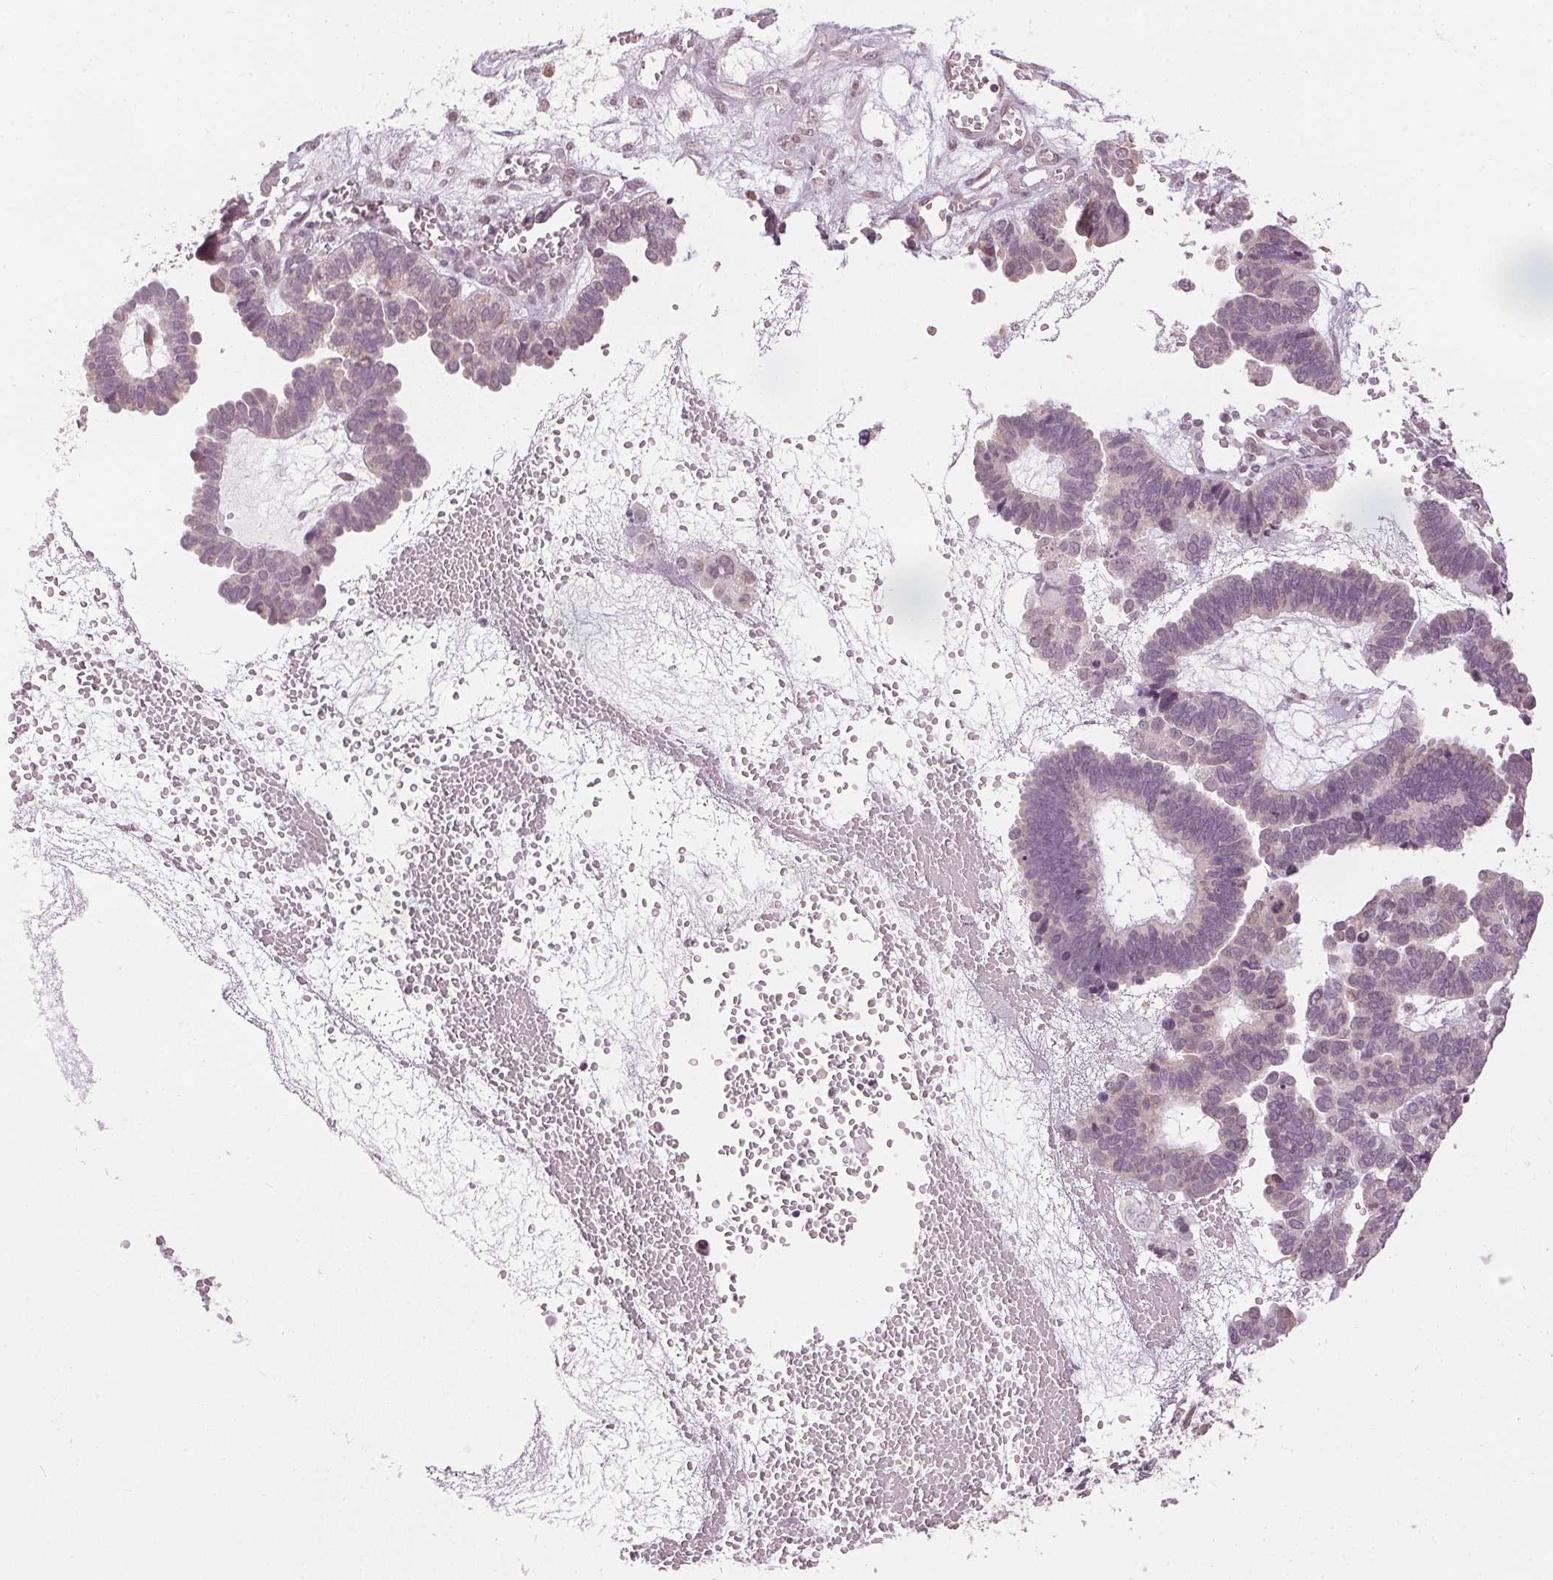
{"staining": {"intensity": "negative", "quantity": "none", "location": "none"}, "tissue": "ovarian cancer", "cell_type": "Tumor cells", "image_type": "cancer", "snomed": [{"axis": "morphology", "description": "Cystadenocarcinoma, serous, NOS"}, {"axis": "topography", "description": "Ovary"}], "caption": "High power microscopy image of an immunohistochemistry (IHC) photomicrograph of ovarian cancer (serous cystadenocarcinoma), revealing no significant staining in tumor cells.", "gene": "SLC39A3", "patient": {"sex": "female", "age": 51}}